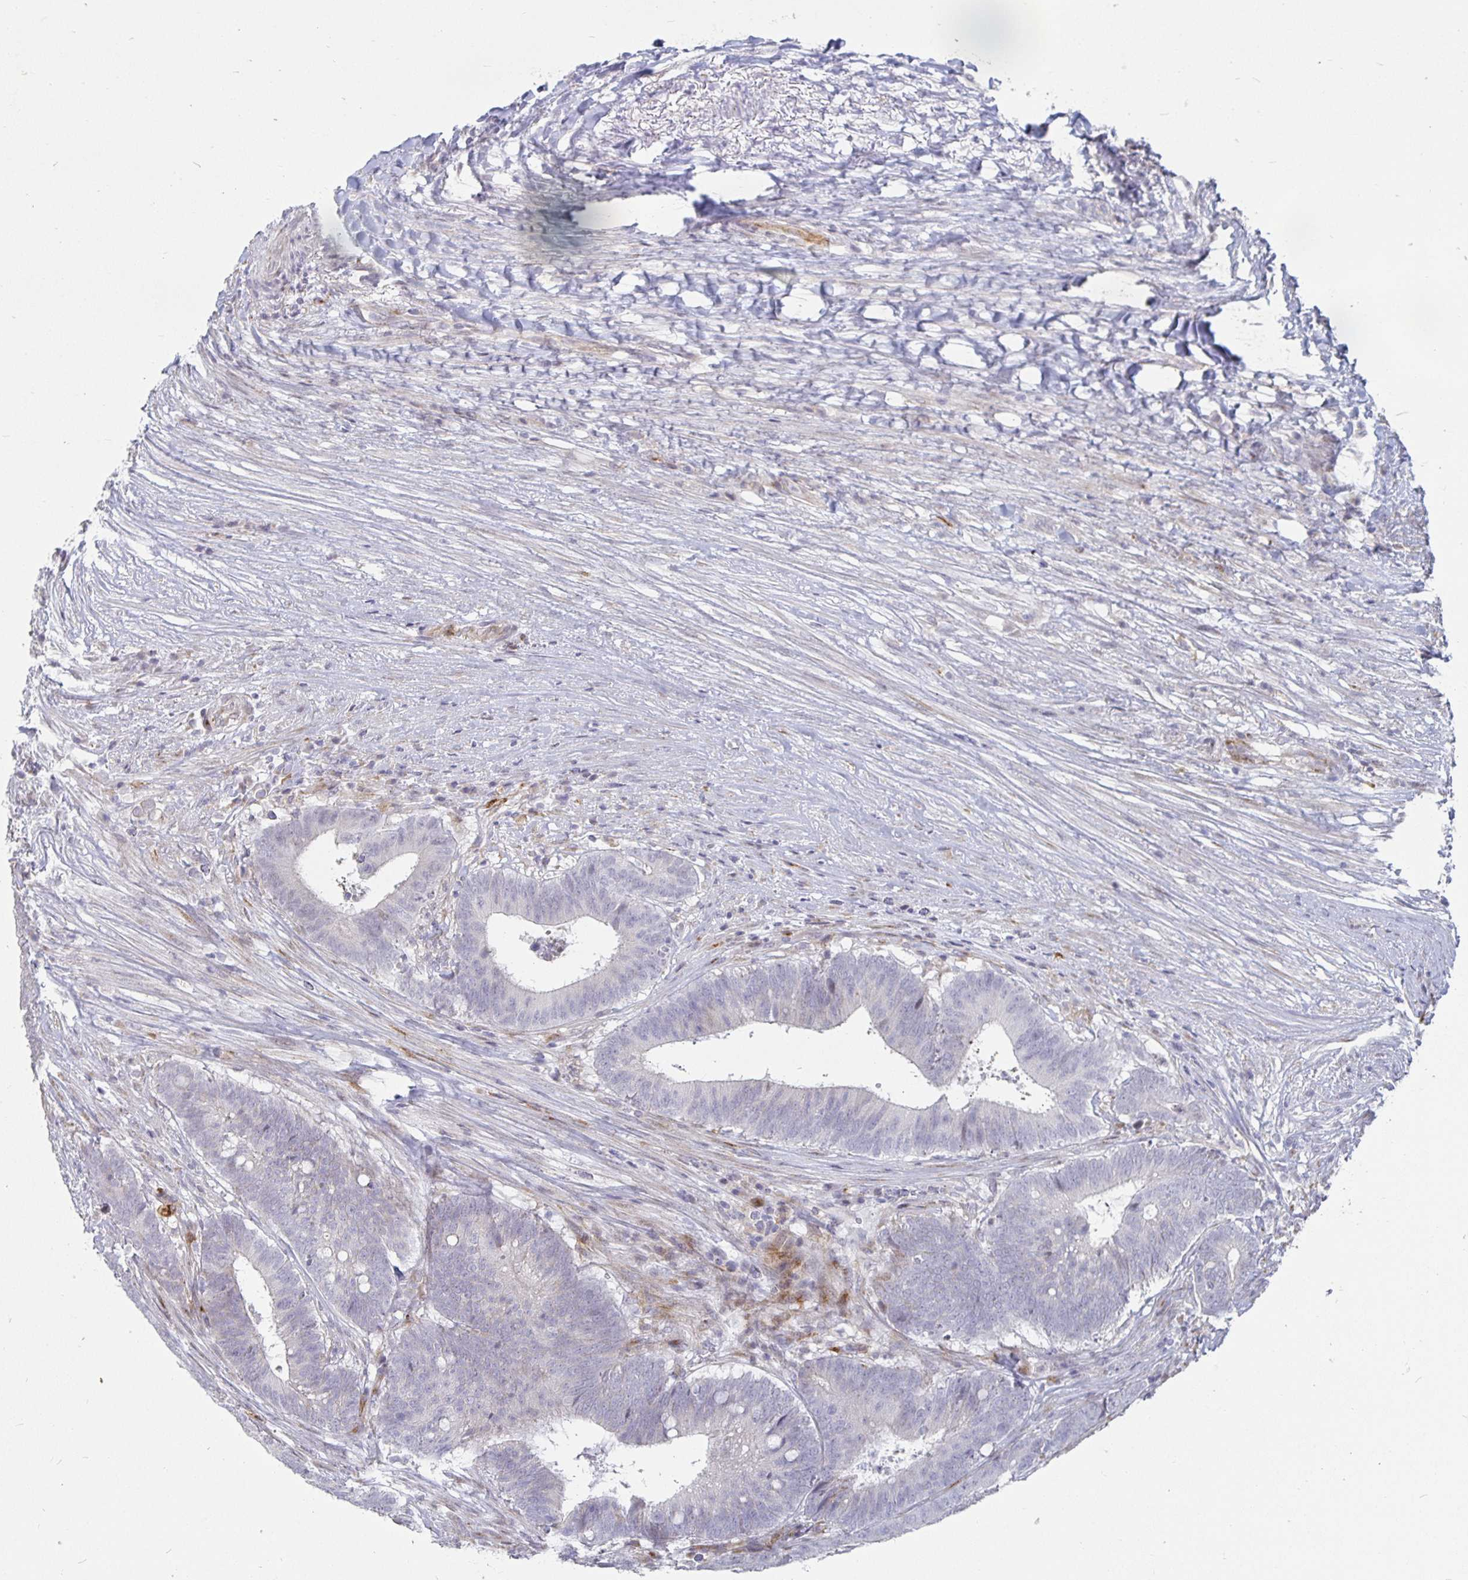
{"staining": {"intensity": "negative", "quantity": "none", "location": "none"}, "tissue": "colorectal cancer", "cell_type": "Tumor cells", "image_type": "cancer", "snomed": [{"axis": "morphology", "description": "Adenocarcinoma, NOS"}, {"axis": "topography", "description": "Colon"}], "caption": "The IHC image has no significant positivity in tumor cells of colorectal adenocarcinoma tissue.", "gene": "S100G", "patient": {"sex": "female", "age": 43}}